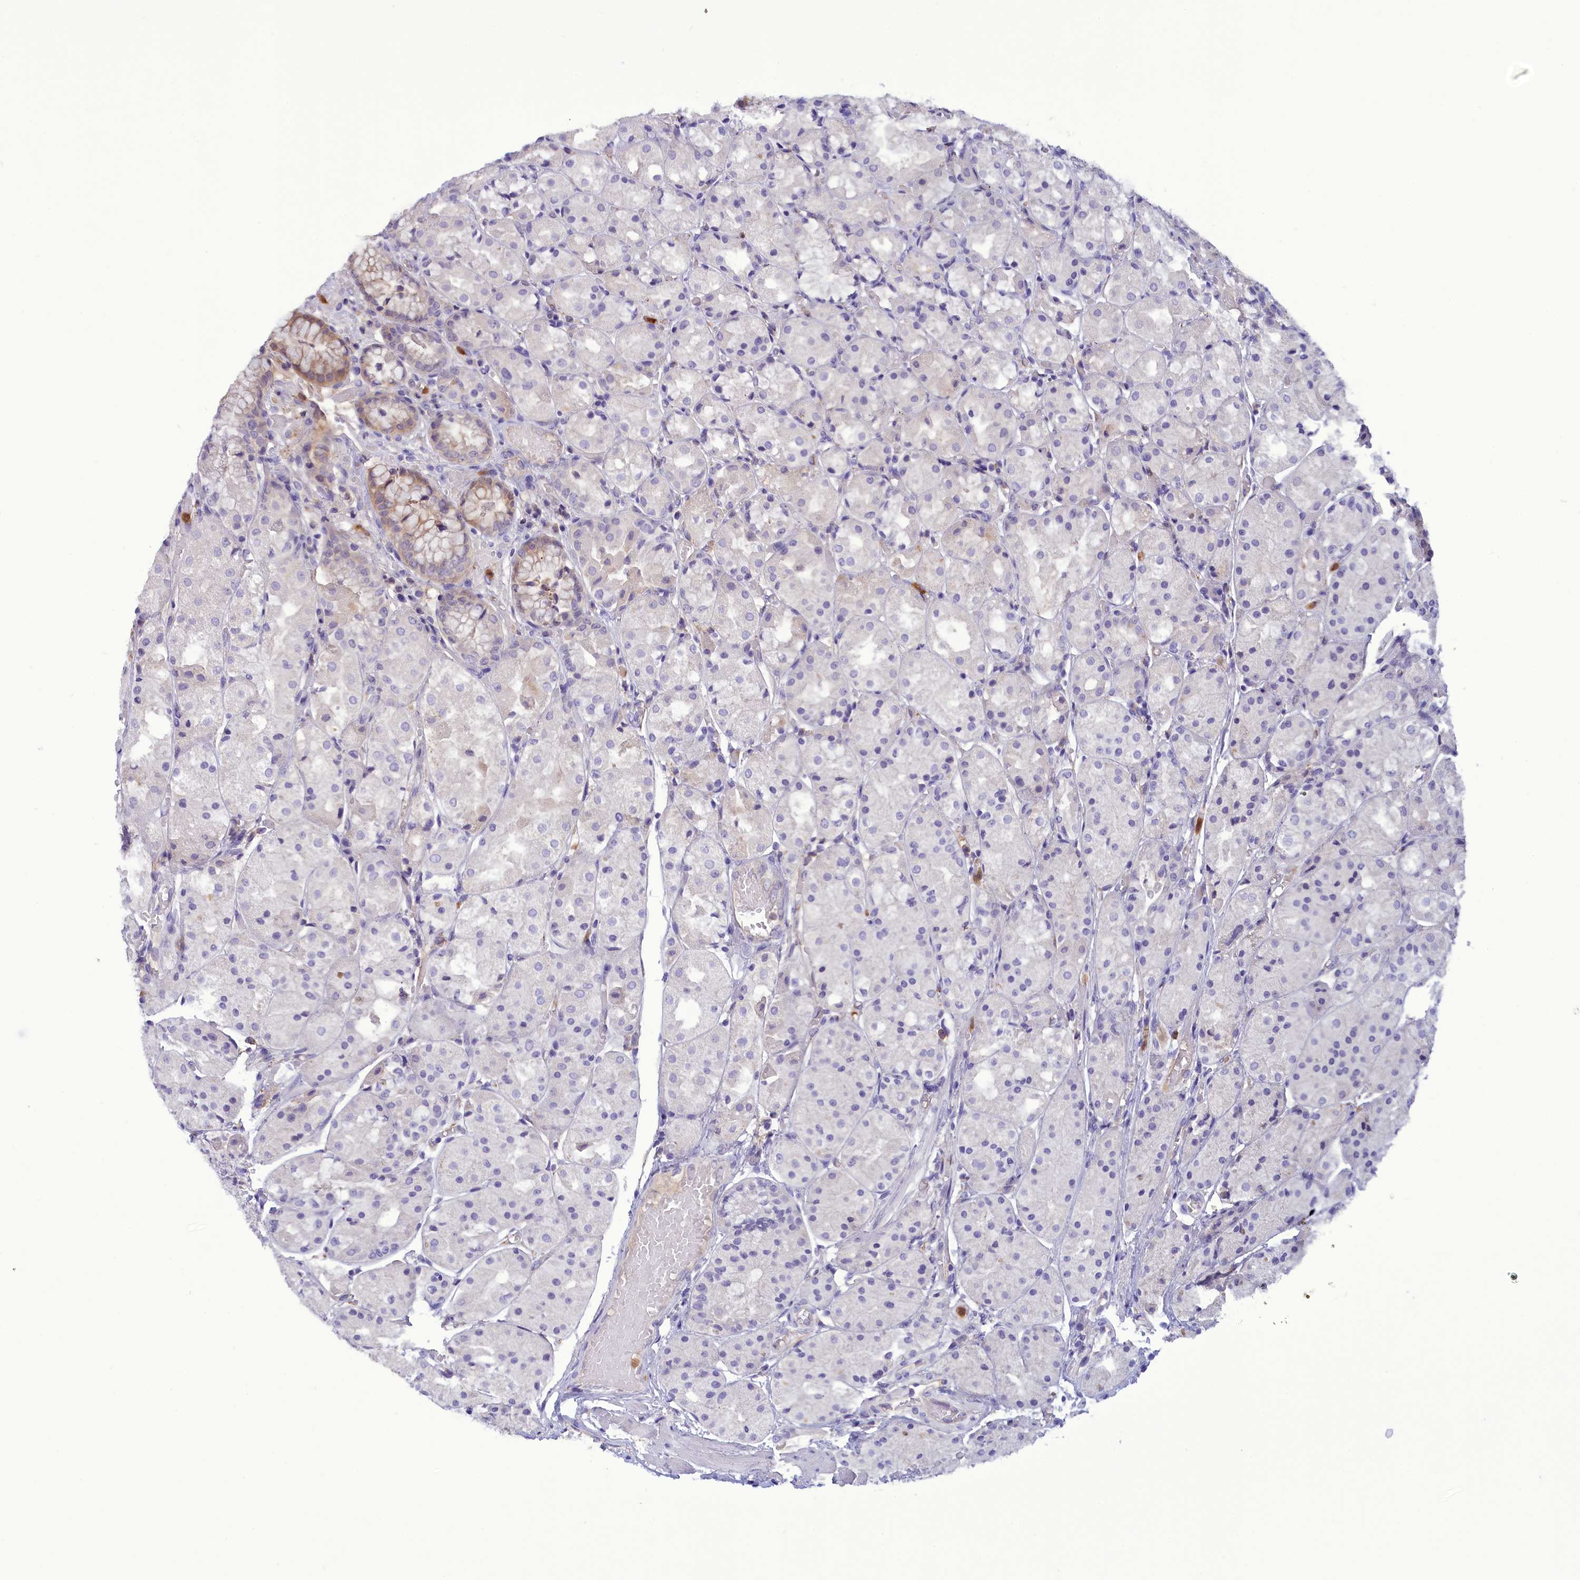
{"staining": {"intensity": "weak", "quantity": "<25%", "location": "cytoplasmic/membranous"}, "tissue": "stomach", "cell_type": "Glandular cells", "image_type": "normal", "snomed": [{"axis": "morphology", "description": "Normal tissue, NOS"}, {"axis": "topography", "description": "Stomach, upper"}], "caption": "DAB immunohistochemical staining of benign human stomach demonstrates no significant positivity in glandular cells. (DAB (3,3'-diaminobenzidine) immunohistochemistry (IHC) with hematoxylin counter stain).", "gene": "FAM149B1", "patient": {"sex": "male", "age": 72}}